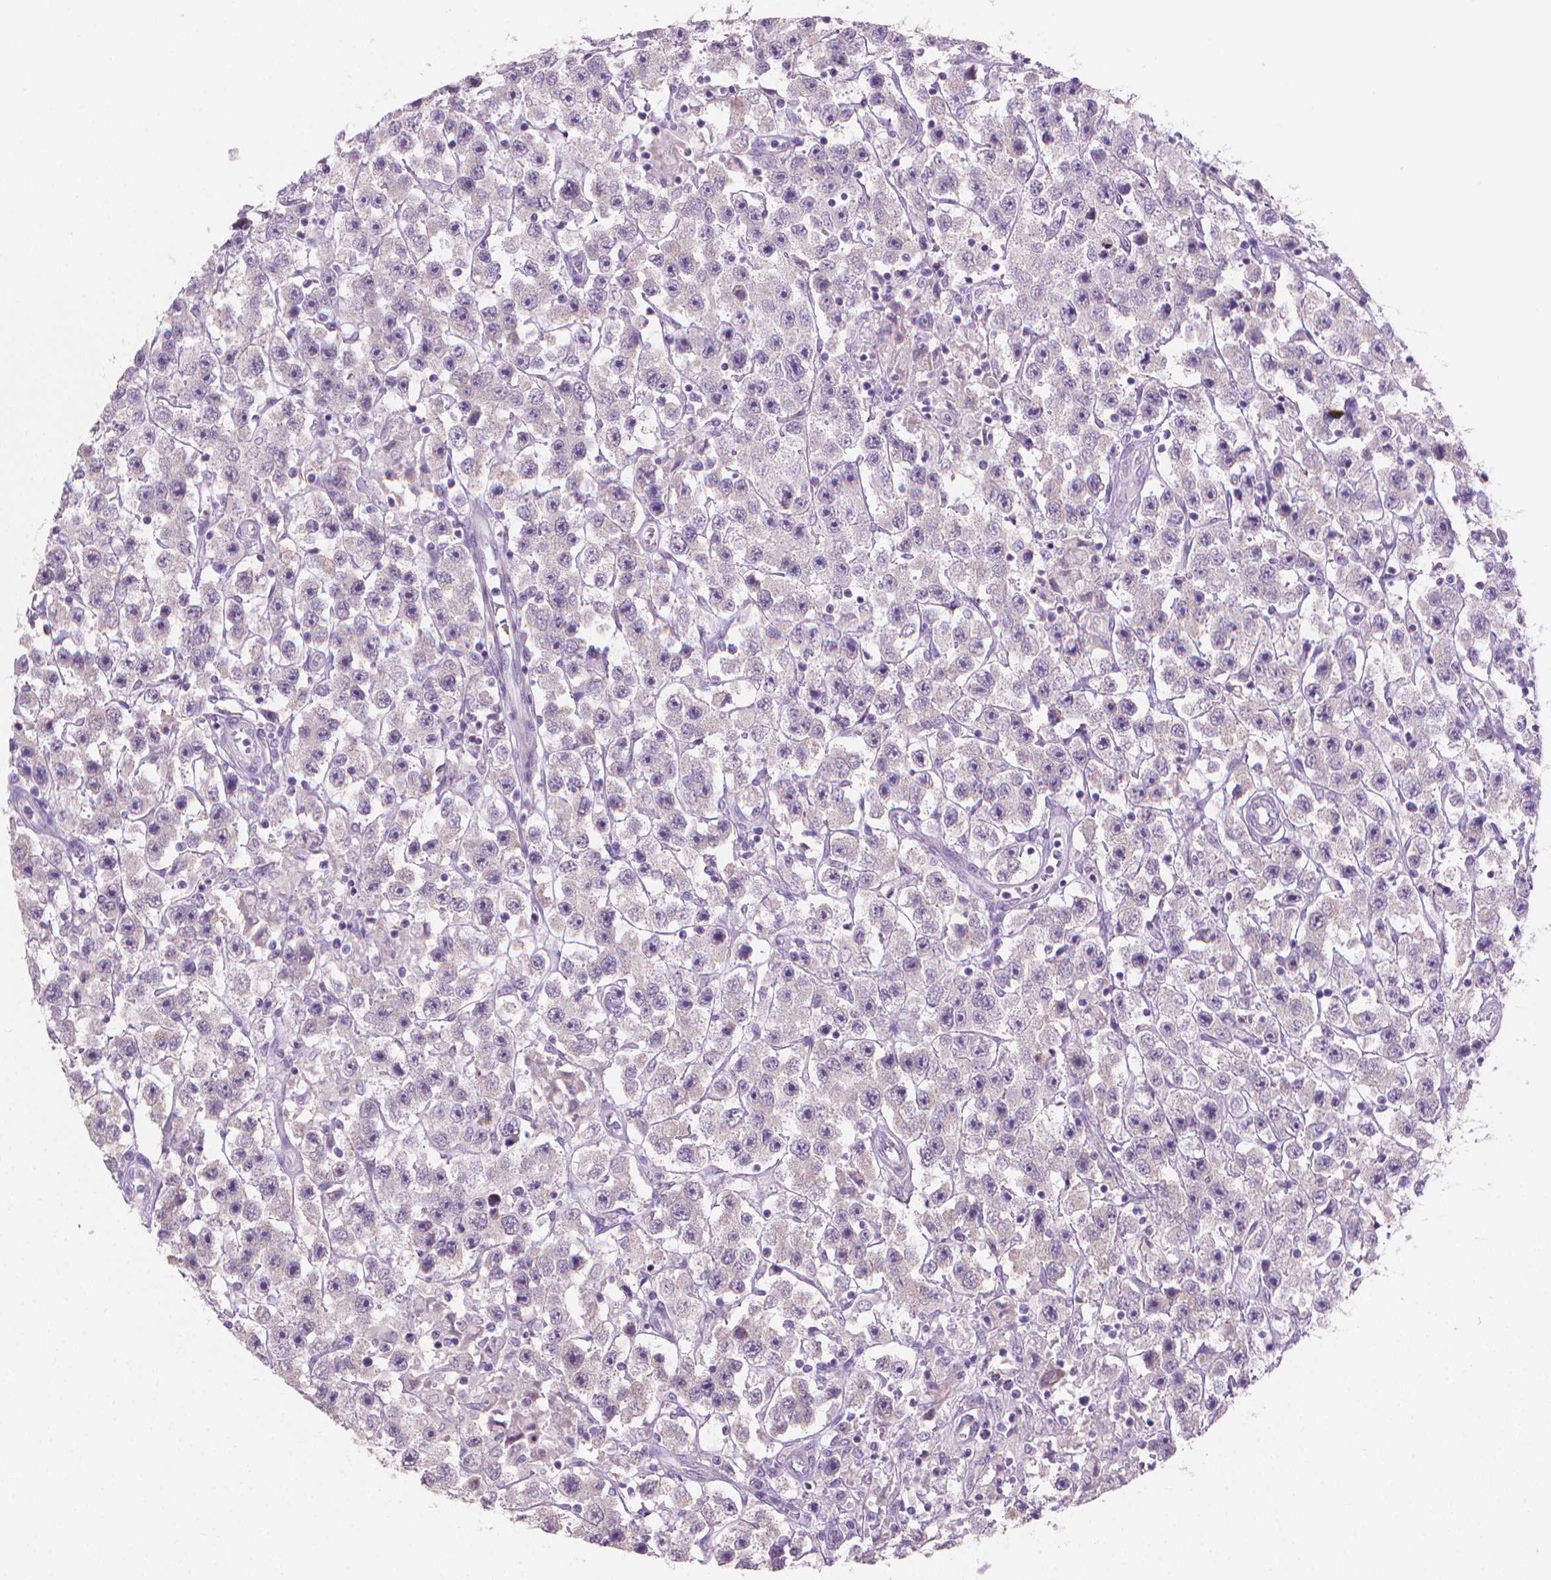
{"staining": {"intensity": "negative", "quantity": "none", "location": "none"}, "tissue": "testis cancer", "cell_type": "Tumor cells", "image_type": "cancer", "snomed": [{"axis": "morphology", "description": "Seminoma, NOS"}, {"axis": "topography", "description": "Testis"}], "caption": "The immunohistochemistry image has no significant expression in tumor cells of testis seminoma tissue. The staining is performed using DAB brown chromogen with nuclei counter-stained in using hematoxylin.", "gene": "GSDMA", "patient": {"sex": "male", "age": 45}}